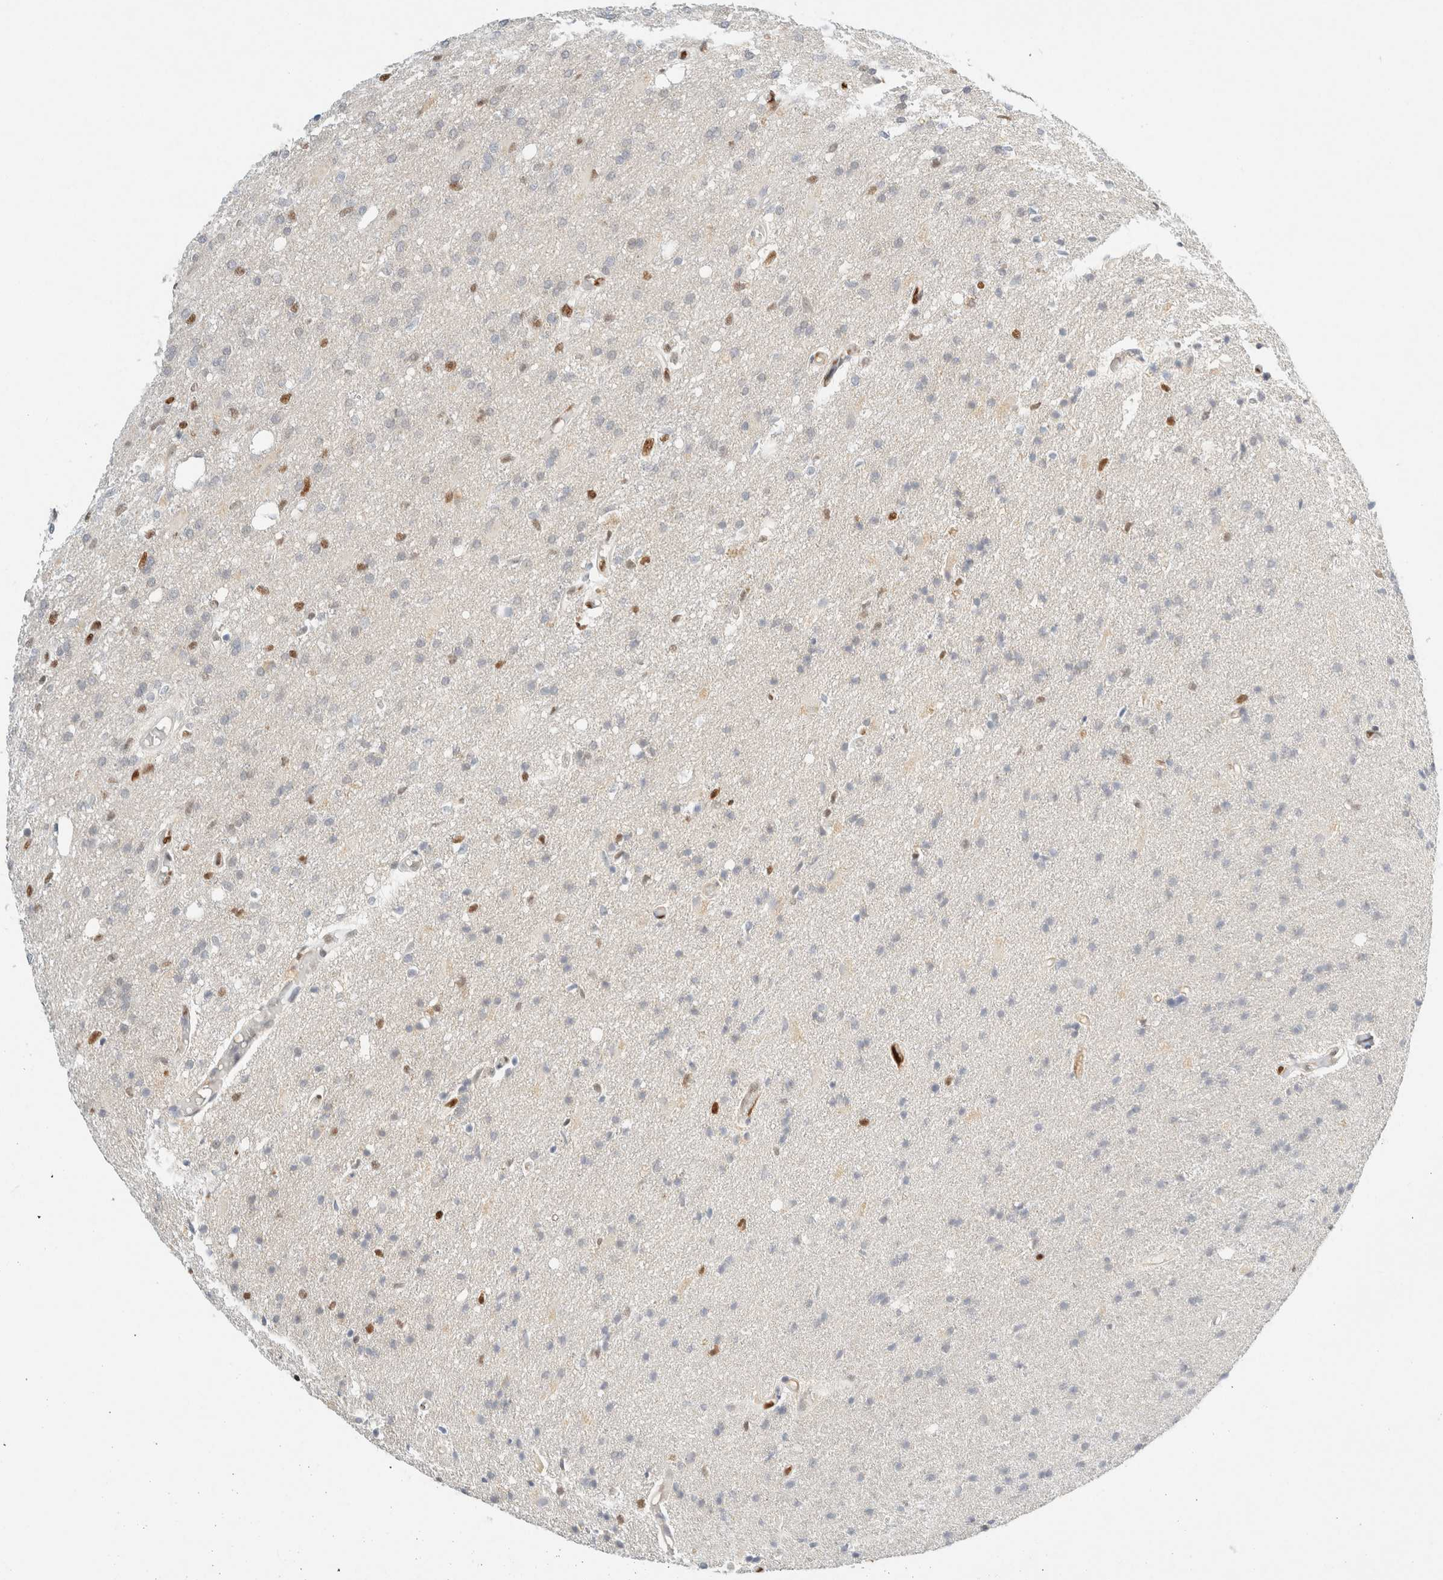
{"staining": {"intensity": "negative", "quantity": "none", "location": "none"}, "tissue": "glioma", "cell_type": "Tumor cells", "image_type": "cancer", "snomed": [{"axis": "morphology", "description": "Normal tissue, NOS"}, {"axis": "morphology", "description": "Glioma, malignant, High grade"}, {"axis": "topography", "description": "Cerebral cortex"}], "caption": "Human high-grade glioma (malignant) stained for a protein using immunohistochemistry (IHC) reveals no positivity in tumor cells.", "gene": "DDB2", "patient": {"sex": "male", "age": 77}}